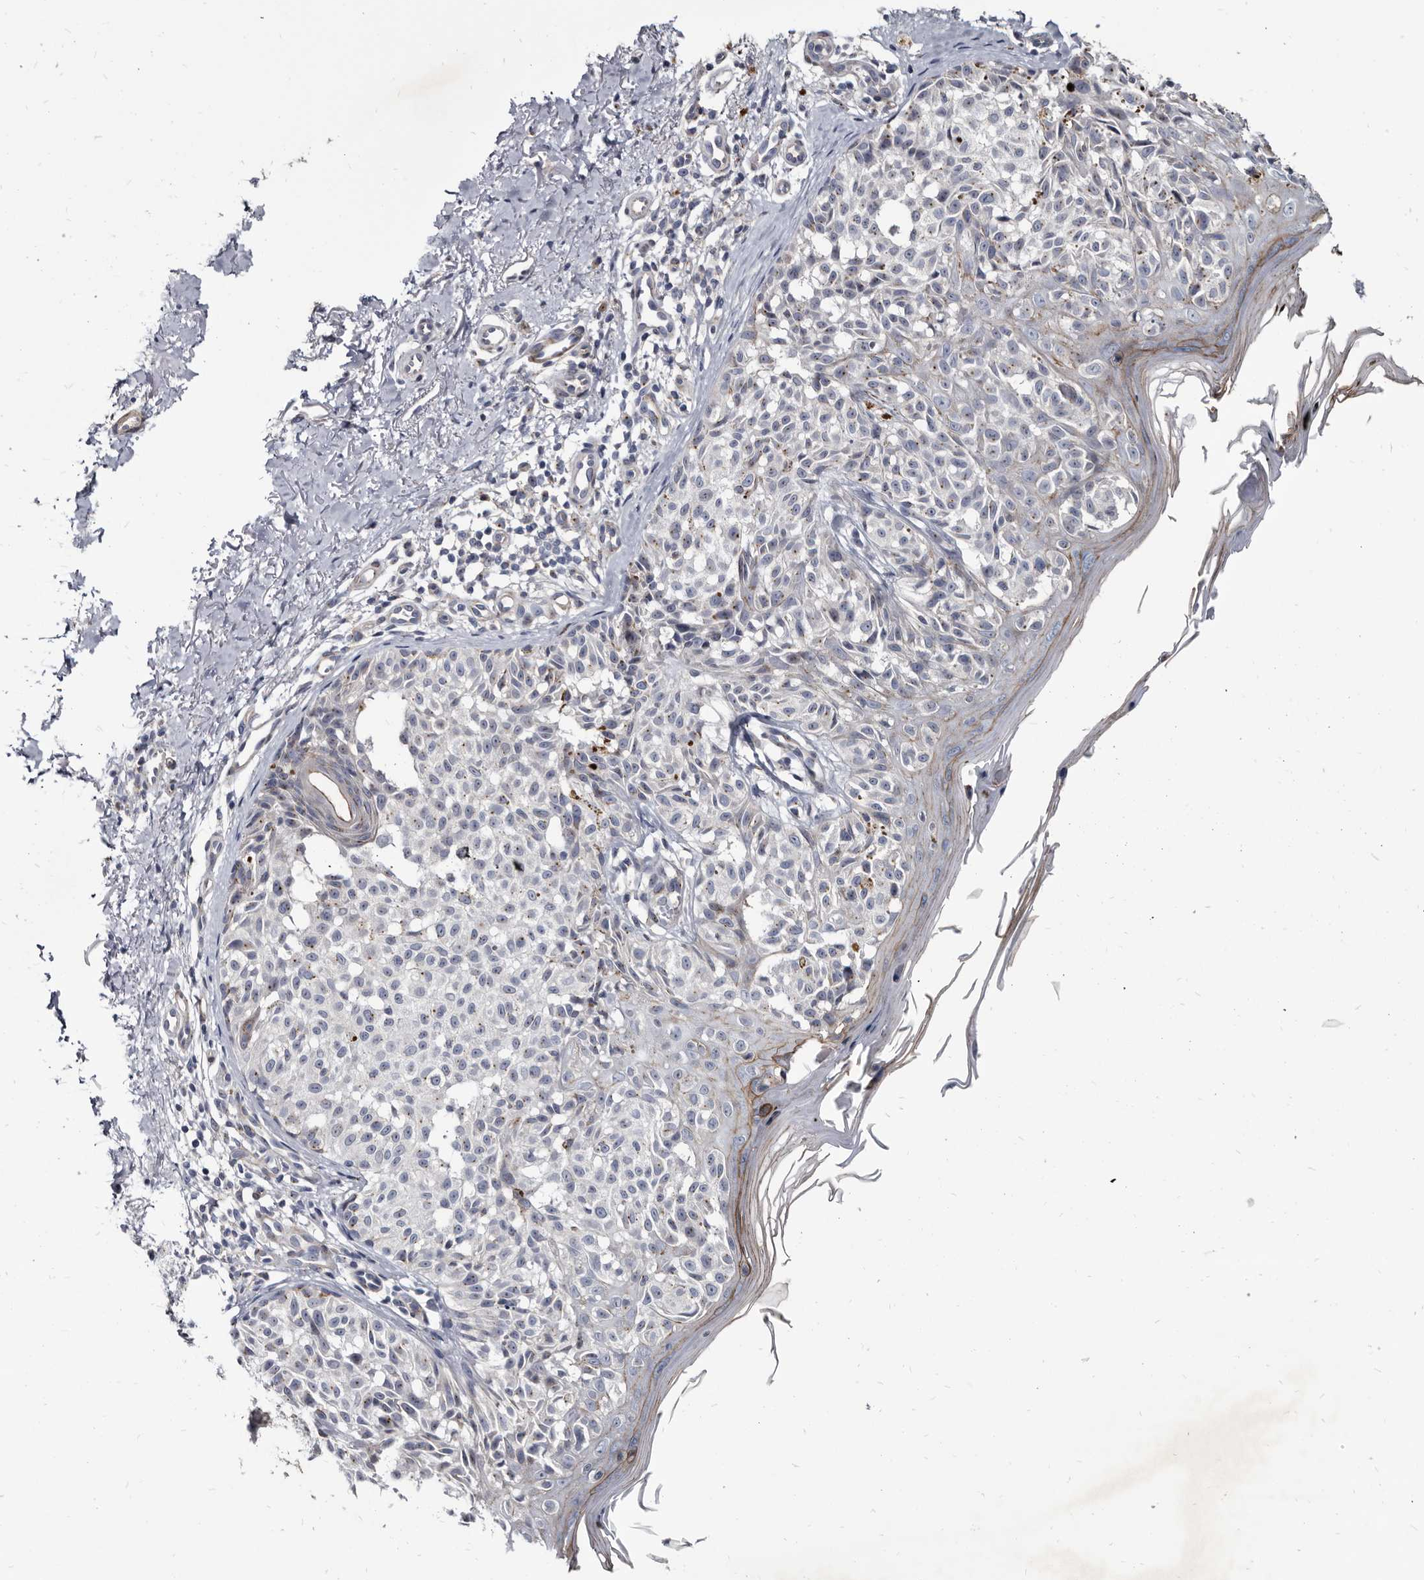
{"staining": {"intensity": "negative", "quantity": "none", "location": "none"}, "tissue": "melanoma", "cell_type": "Tumor cells", "image_type": "cancer", "snomed": [{"axis": "morphology", "description": "Malignant melanoma, NOS"}, {"axis": "topography", "description": "Skin"}], "caption": "The IHC photomicrograph has no significant staining in tumor cells of malignant melanoma tissue.", "gene": "PRSS8", "patient": {"sex": "female", "age": 50}}